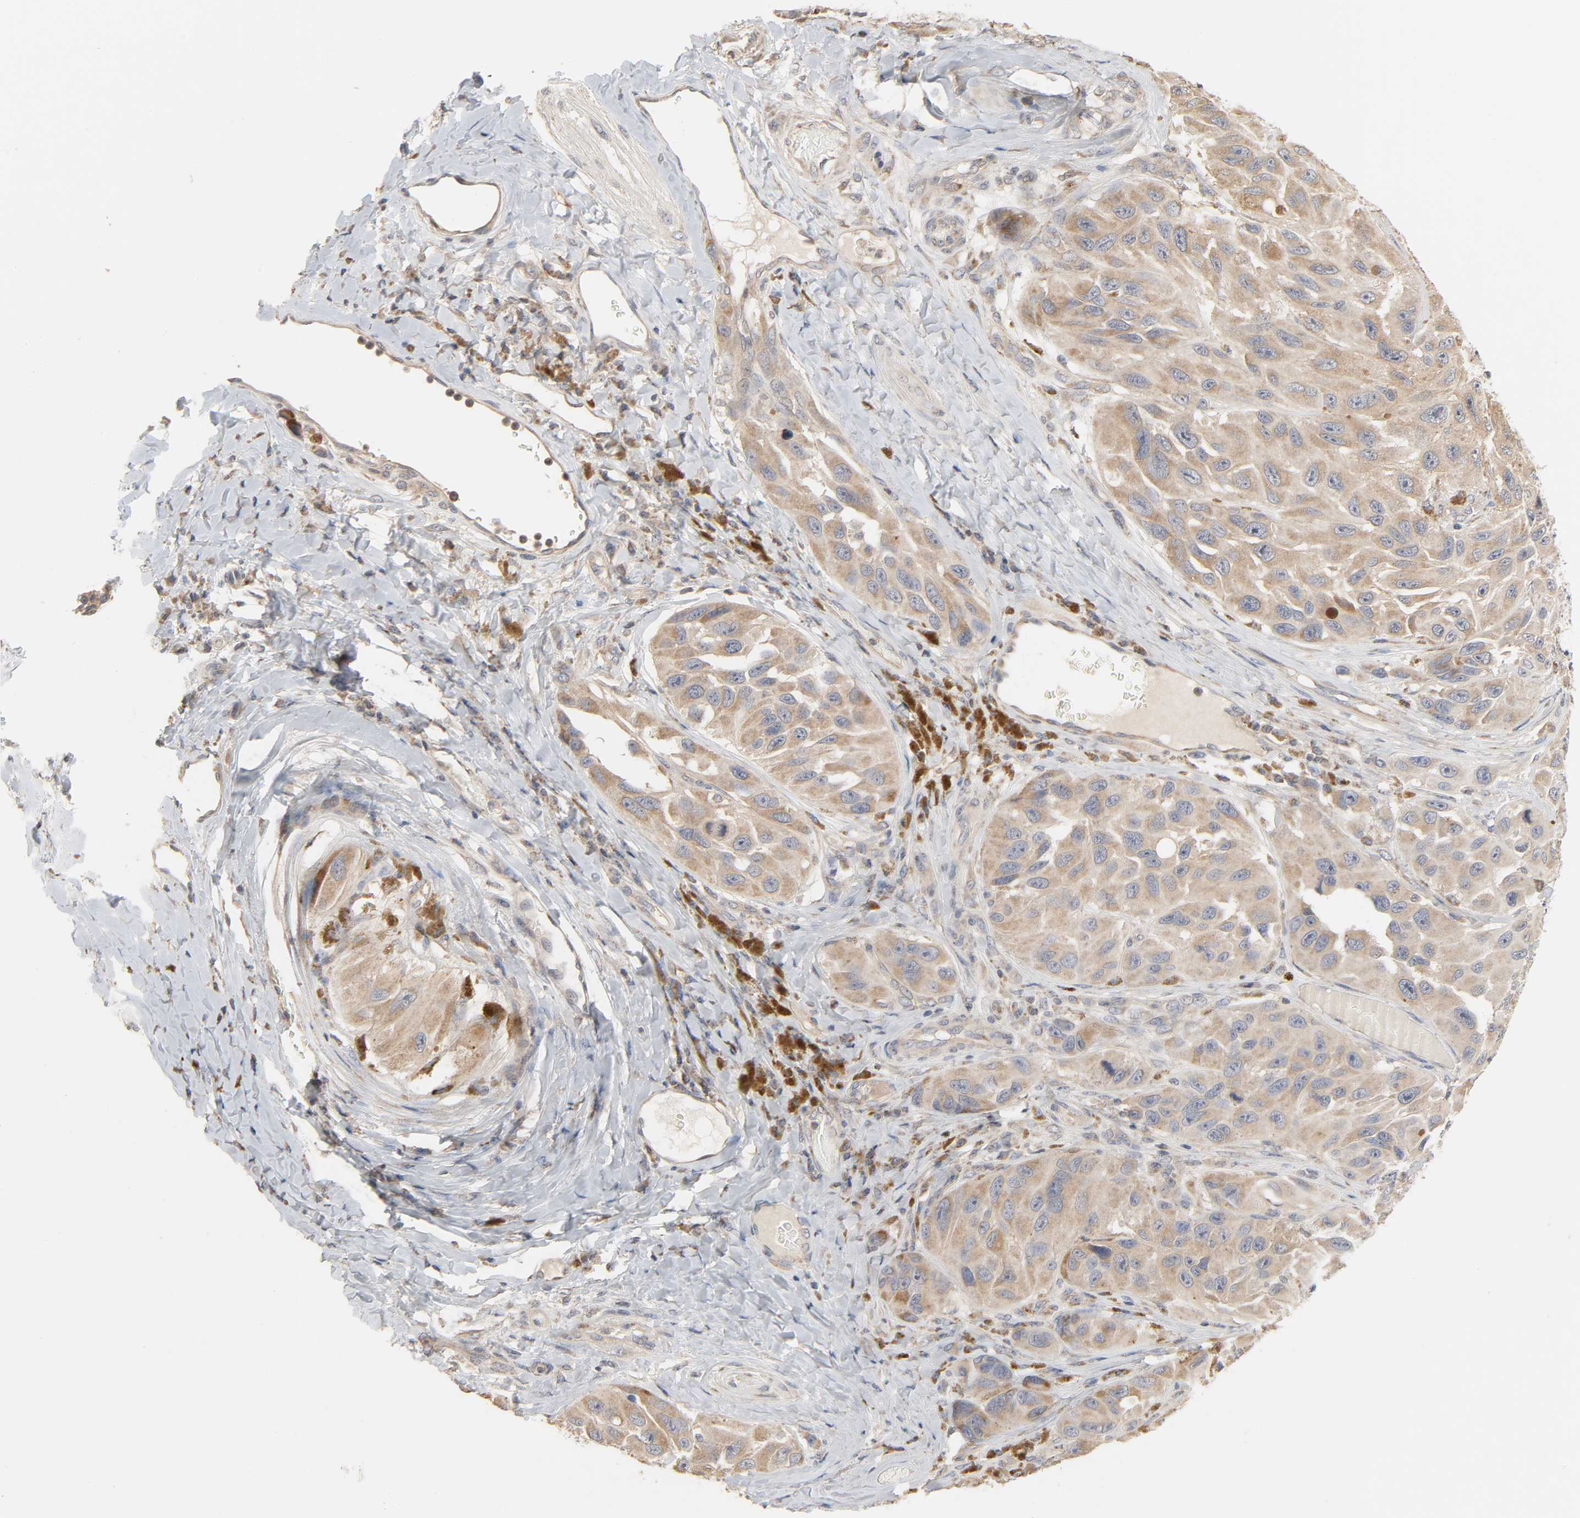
{"staining": {"intensity": "weak", "quantity": ">75%", "location": "cytoplasmic/membranous"}, "tissue": "melanoma", "cell_type": "Tumor cells", "image_type": "cancer", "snomed": [{"axis": "morphology", "description": "Malignant melanoma, NOS"}, {"axis": "topography", "description": "Skin"}], "caption": "Immunohistochemical staining of human malignant melanoma exhibits weak cytoplasmic/membranous protein expression in approximately >75% of tumor cells.", "gene": "CLEC4E", "patient": {"sex": "female", "age": 73}}